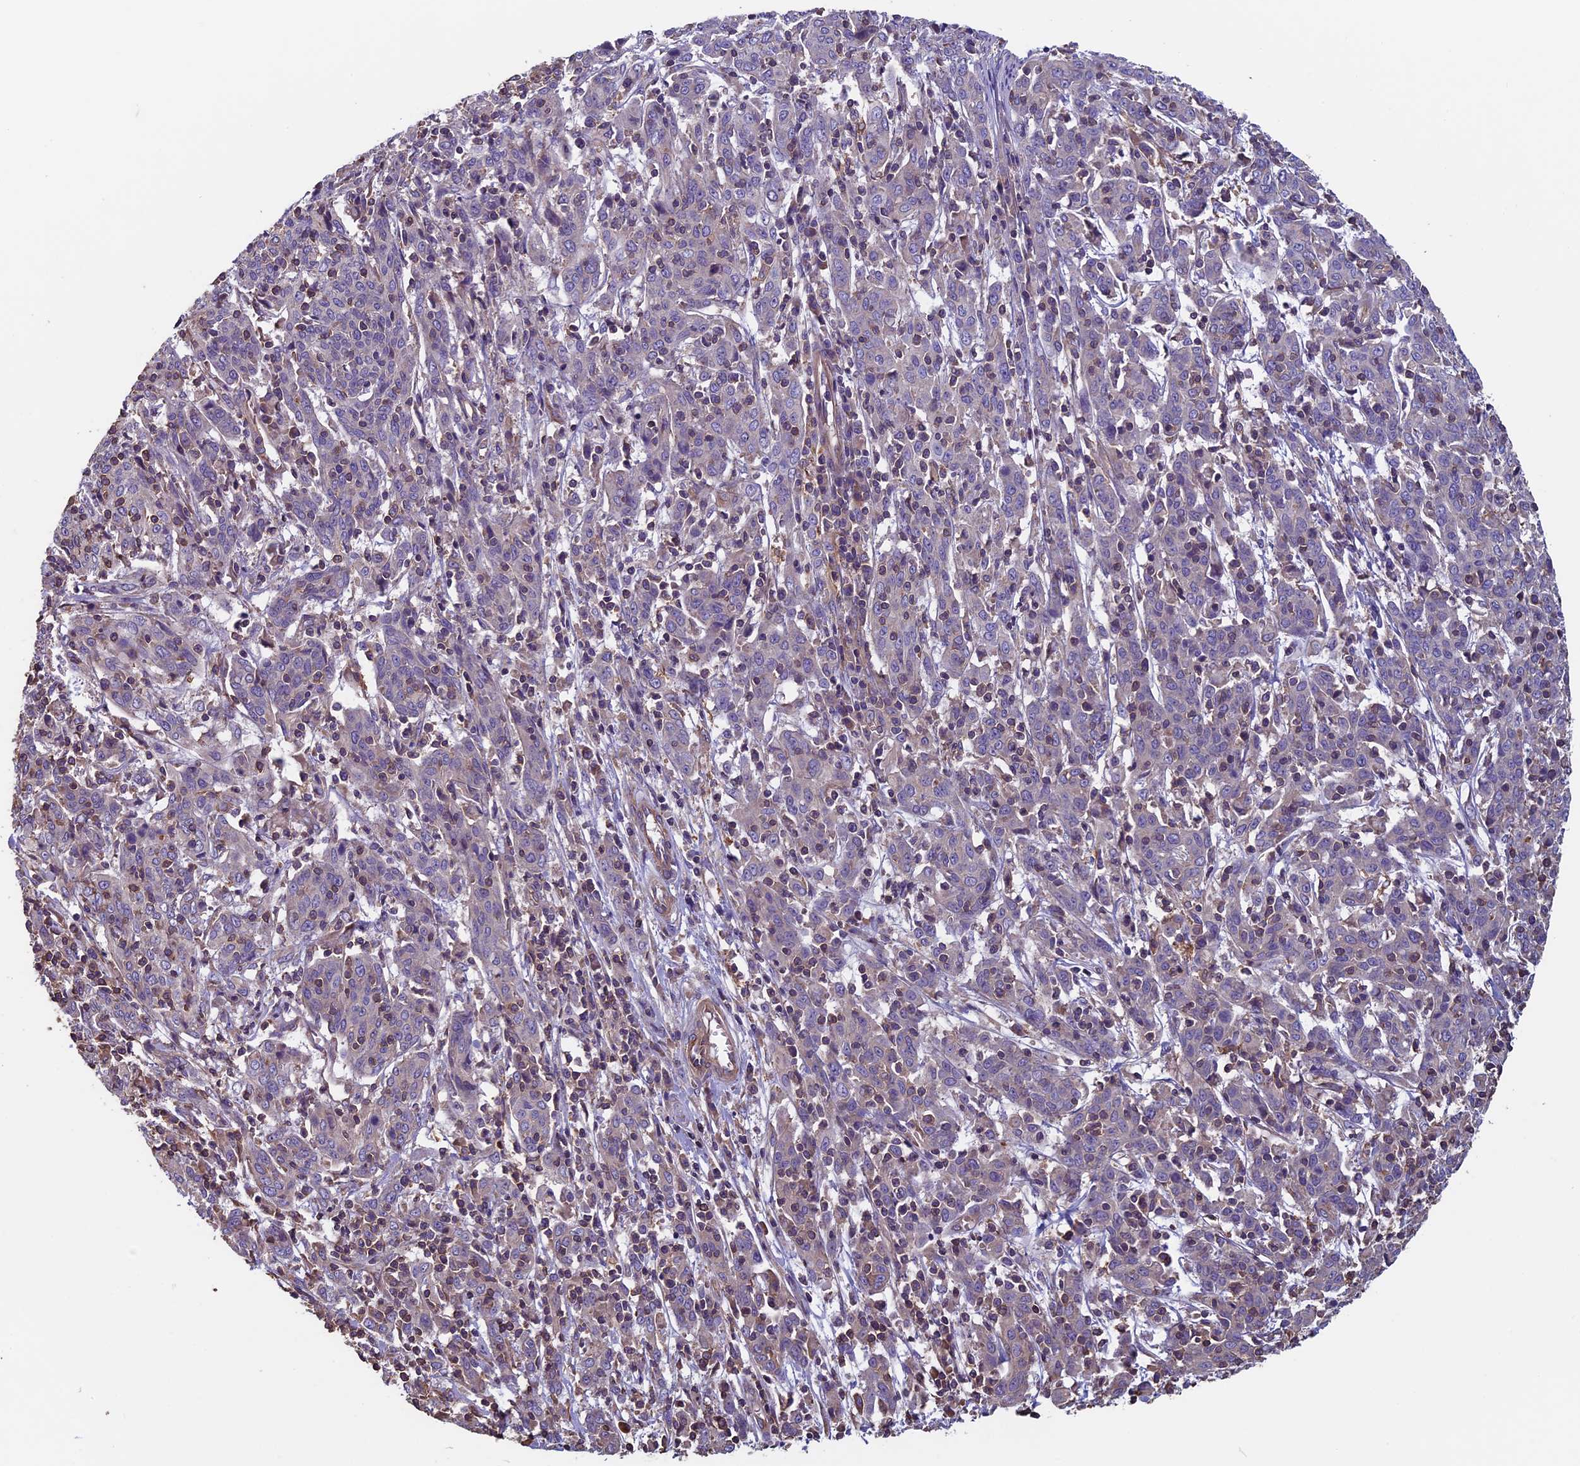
{"staining": {"intensity": "negative", "quantity": "none", "location": "none"}, "tissue": "cervical cancer", "cell_type": "Tumor cells", "image_type": "cancer", "snomed": [{"axis": "morphology", "description": "Squamous cell carcinoma, NOS"}, {"axis": "topography", "description": "Cervix"}], "caption": "Immunohistochemistry image of neoplastic tissue: human cervical cancer stained with DAB demonstrates no significant protein positivity in tumor cells.", "gene": "CCDC153", "patient": {"sex": "female", "age": 67}}